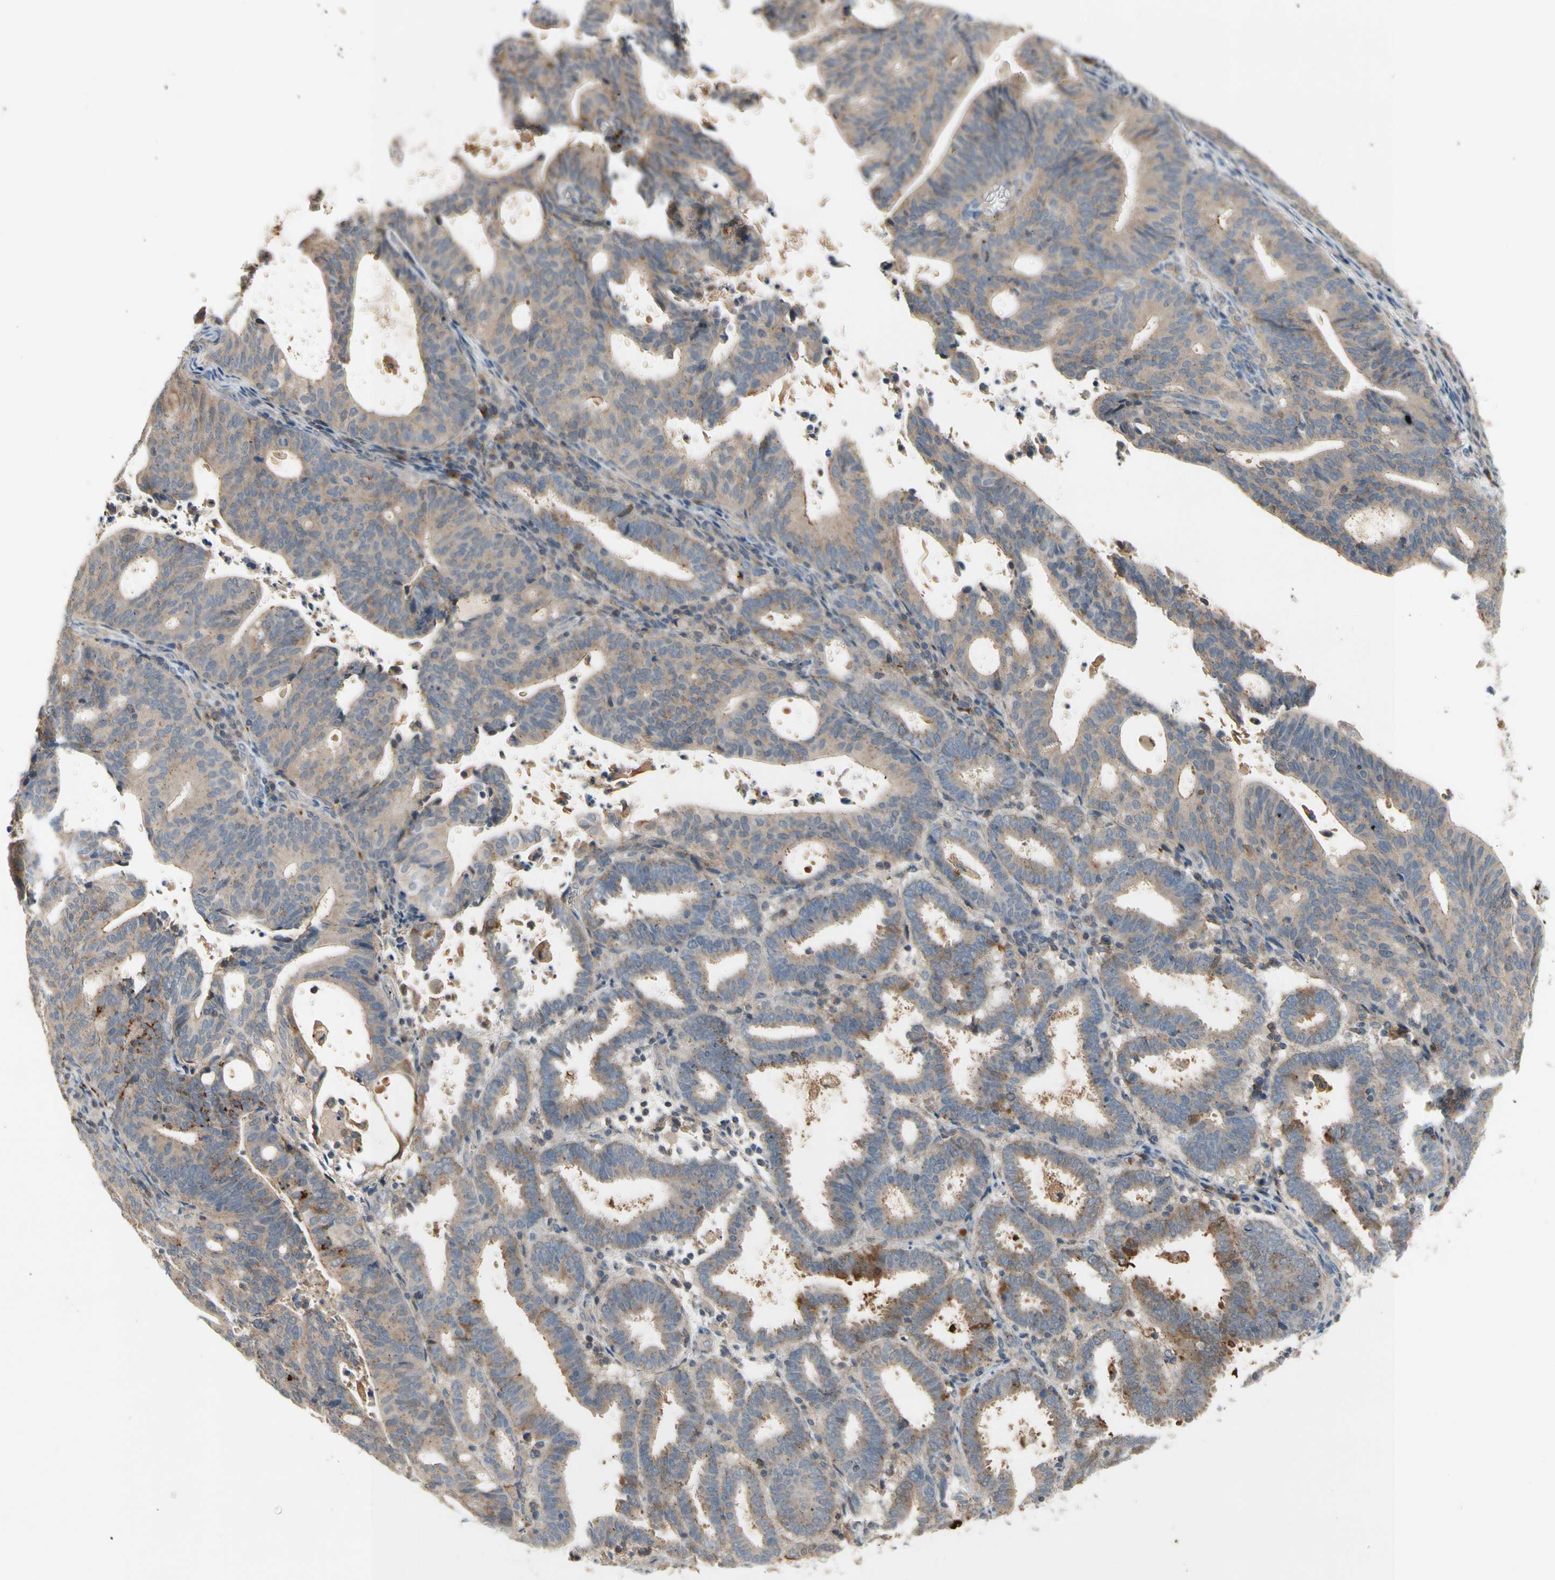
{"staining": {"intensity": "weak", "quantity": ">75%", "location": "cytoplasmic/membranous"}, "tissue": "endometrial cancer", "cell_type": "Tumor cells", "image_type": "cancer", "snomed": [{"axis": "morphology", "description": "Adenocarcinoma, NOS"}, {"axis": "topography", "description": "Uterus"}], "caption": "Immunohistochemical staining of human endometrial adenocarcinoma exhibits low levels of weak cytoplasmic/membranous staining in approximately >75% of tumor cells. (Brightfield microscopy of DAB IHC at high magnification).", "gene": "GALNT5", "patient": {"sex": "female", "age": 83}}